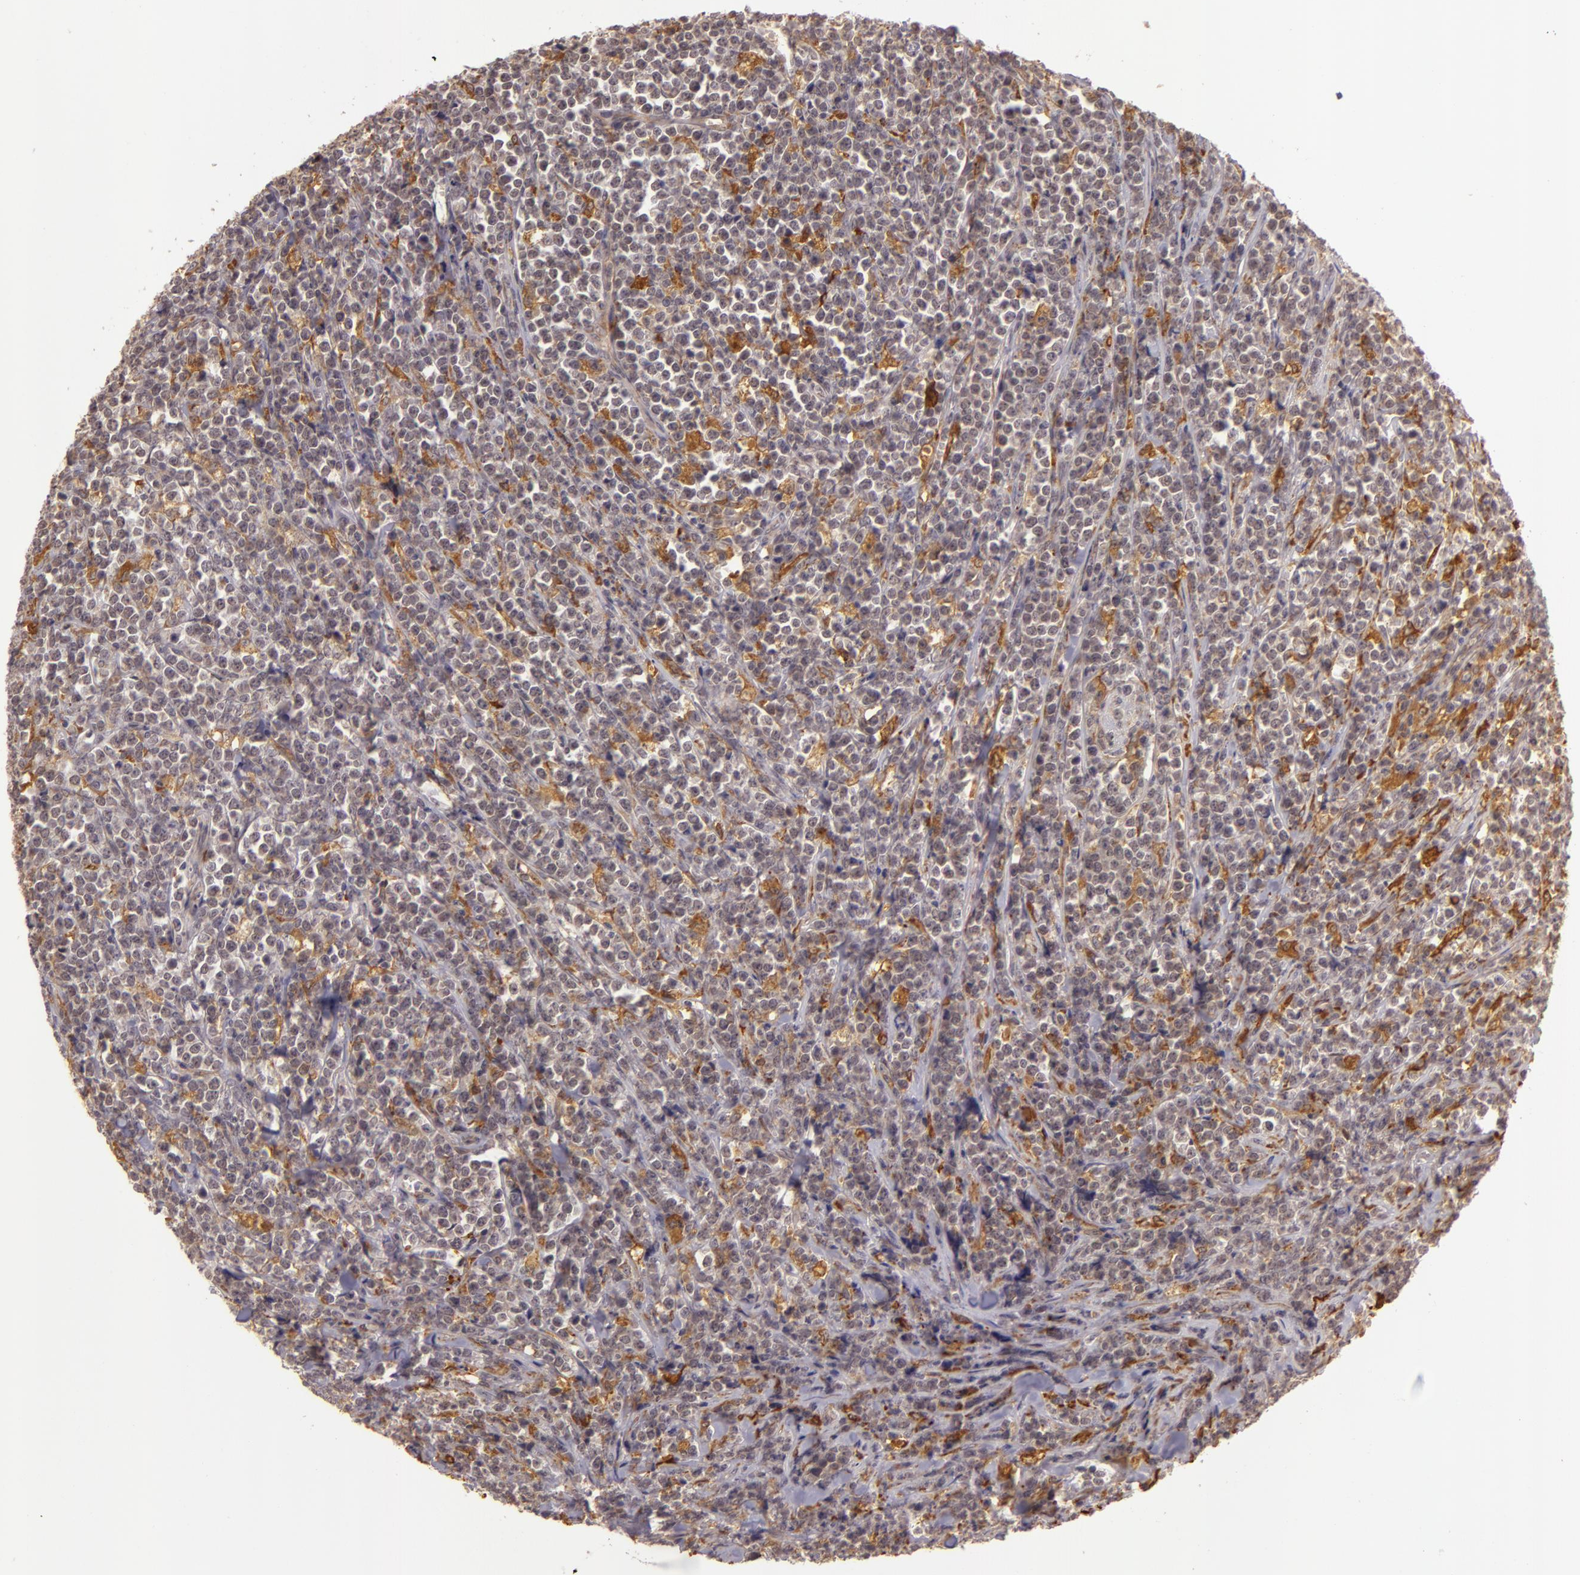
{"staining": {"intensity": "negative", "quantity": "none", "location": "none"}, "tissue": "lymphoma", "cell_type": "Tumor cells", "image_type": "cancer", "snomed": [{"axis": "morphology", "description": "Malignant lymphoma, non-Hodgkin's type, High grade"}, {"axis": "topography", "description": "Small intestine"}, {"axis": "topography", "description": "Colon"}], "caption": "IHC histopathology image of neoplastic tissue: malignant lymphoma, non-Hodgkin's type (high-grade) stained with DAB reveals no significant protein positivity in tumor cells.", "gene": "PPP1R3F", "patient": {"sex": "male", "age": 8}}